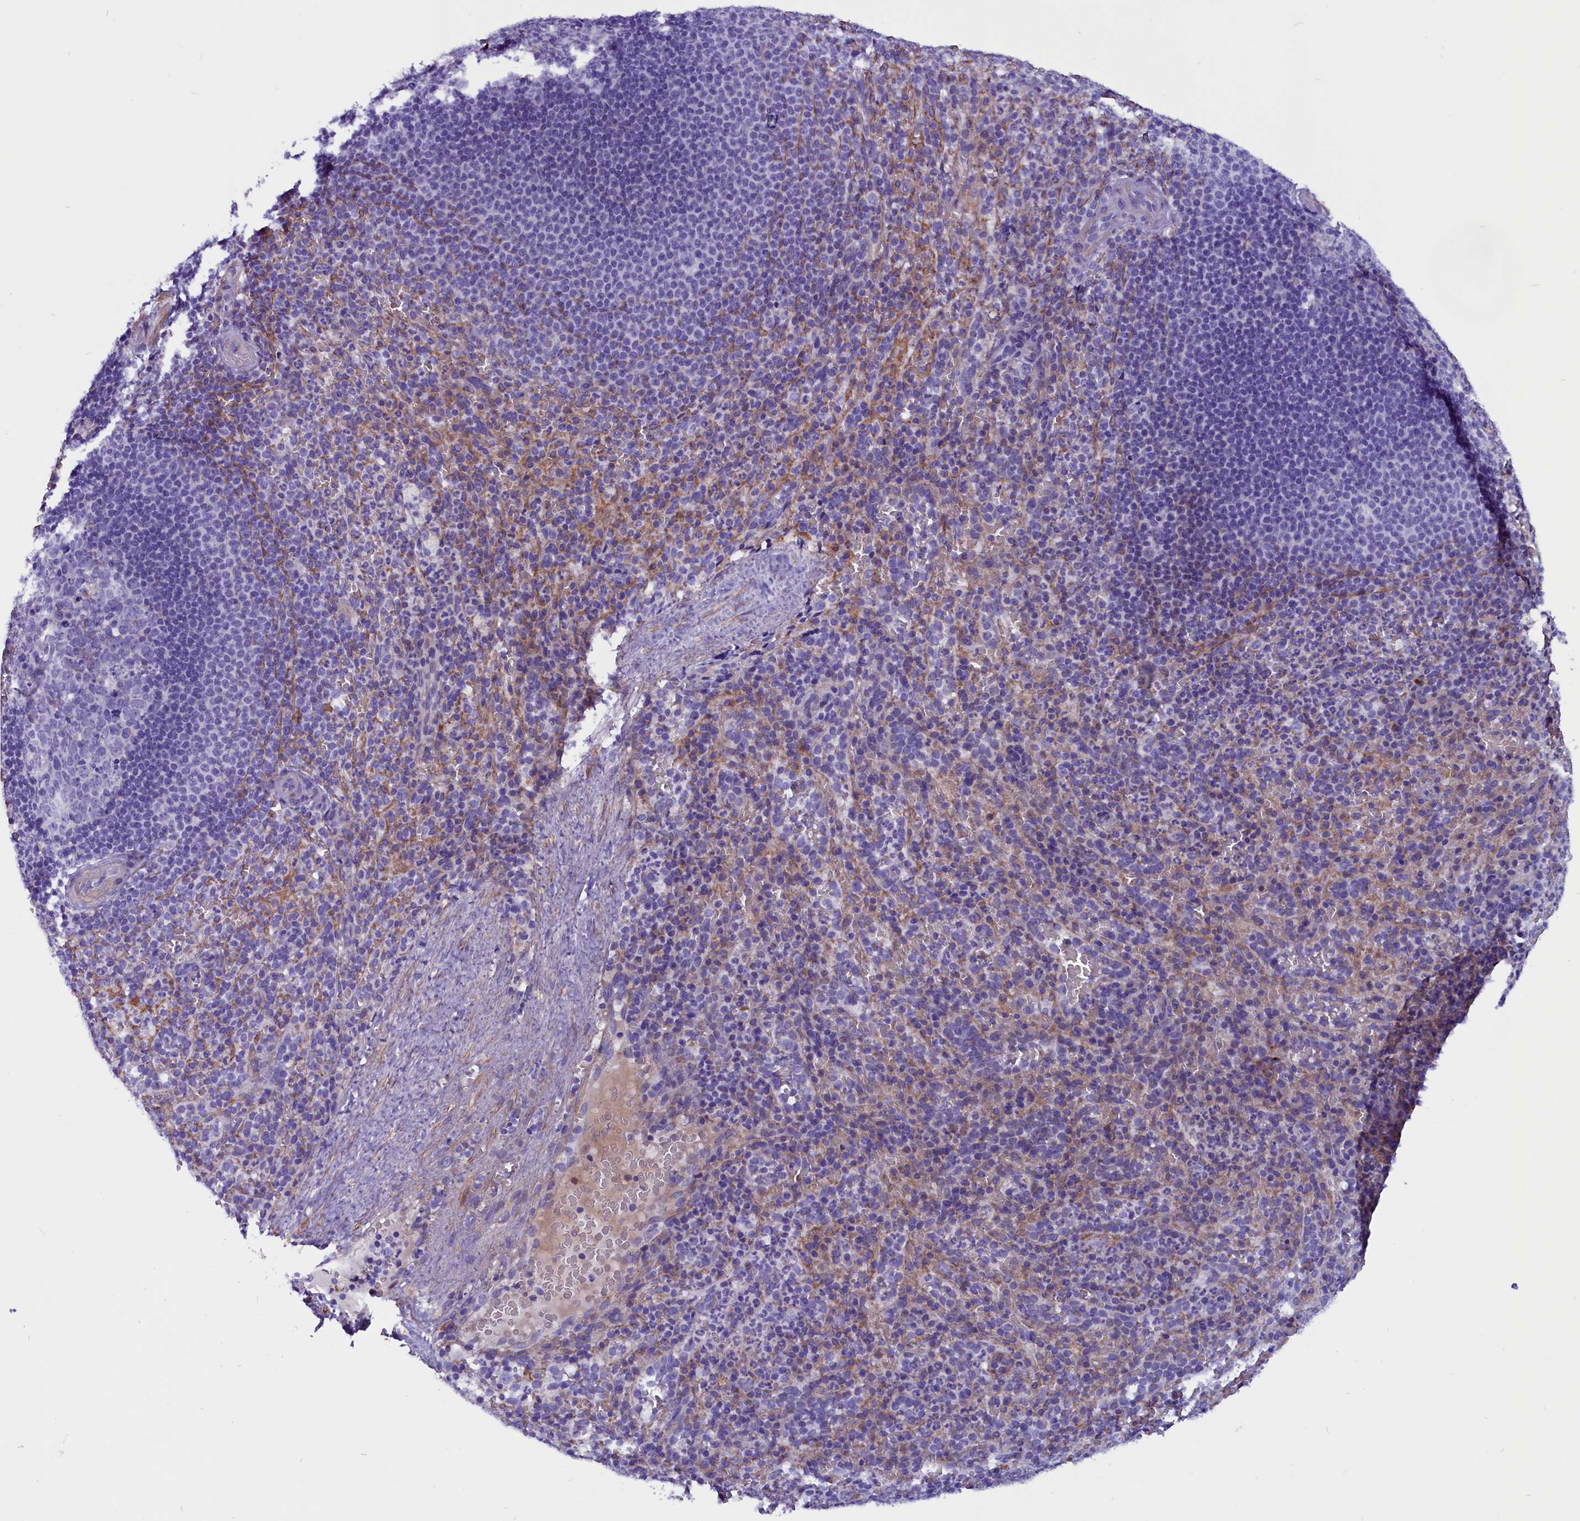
{"staining": {"intensity": "negative", "quantity": "none", "location": "none"}, "tissue": "spleen", "cell_type": "Cells in red pulp", "image_type": "normal", "snomed": [{"axis": "morphology", "description": "Normal tissue, NOS"}, {"axis": "topography", "description": "Spleen"}], "caption": "IHC photomicrograph of unremarkable human spleen stained for a protein (brown), which demonstrates no expression in cells in red pulp. (DAB (3,3'-diaminobenzidine) immunohistochemistry (IHC), high magnification).", "gene": "ZNF749", "patient": {"sex": "female", "age": 21}}